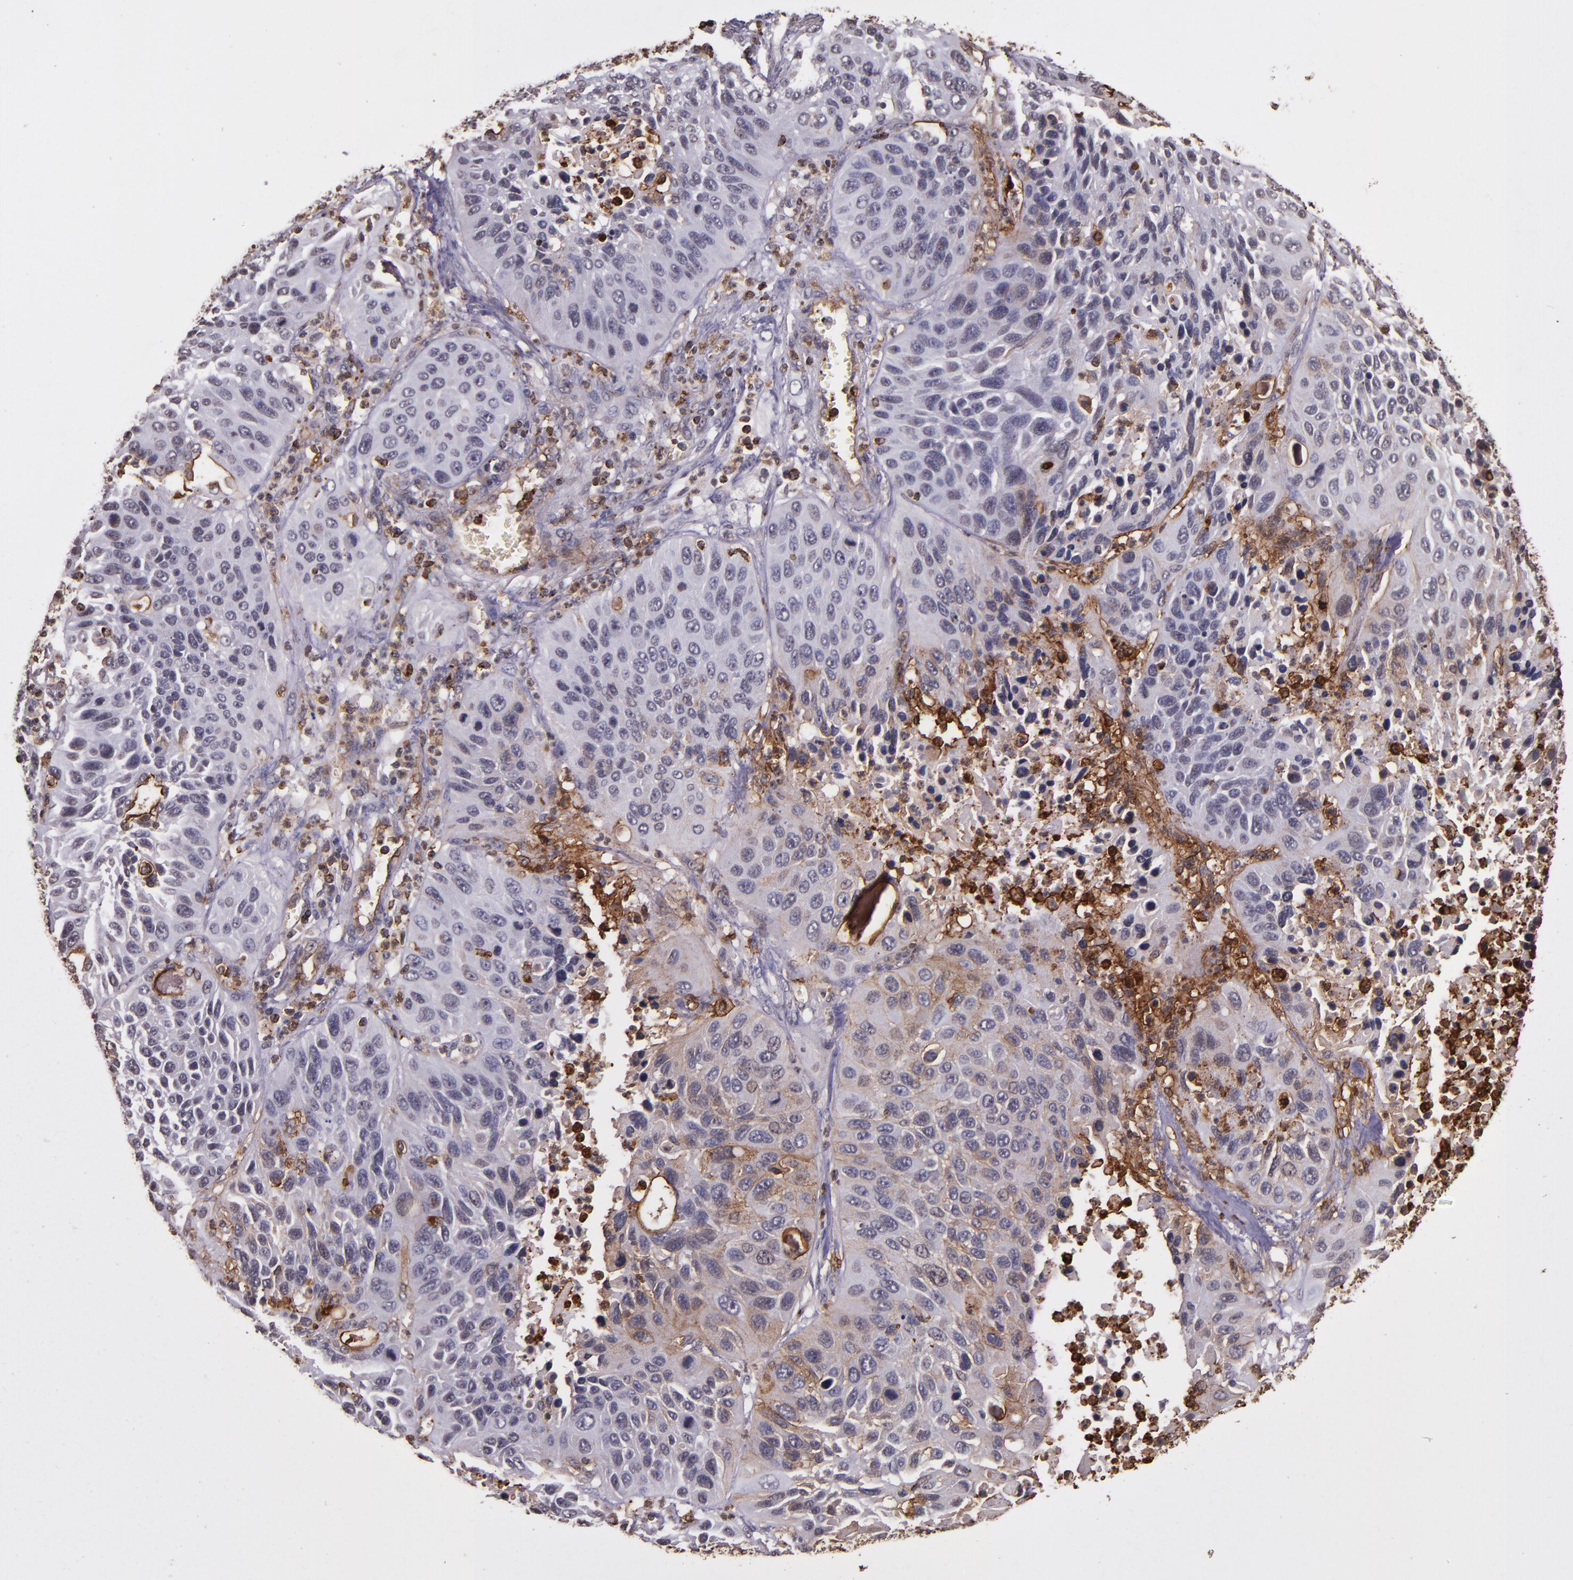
{"staining": {"intensity": "weak", "quantity": "<25%", "location": "cytoplasmic/membranous"}, "tissue": "lung cancer", "cell_type": "Tumor cells", "image_type": "cancer", "snomed": [{"axis": "morphology", "description": "Squamous cell carcinoma, NOS"}, {"axis": "topography", "description": "Lung"}], "caption": "DAB immunohistochemical staining of lung squamous cell carcinoma reveals no significant staining in tumor cells.", "gene": "SLC2A3", "patient": {"sex": "female", "age": 76}}